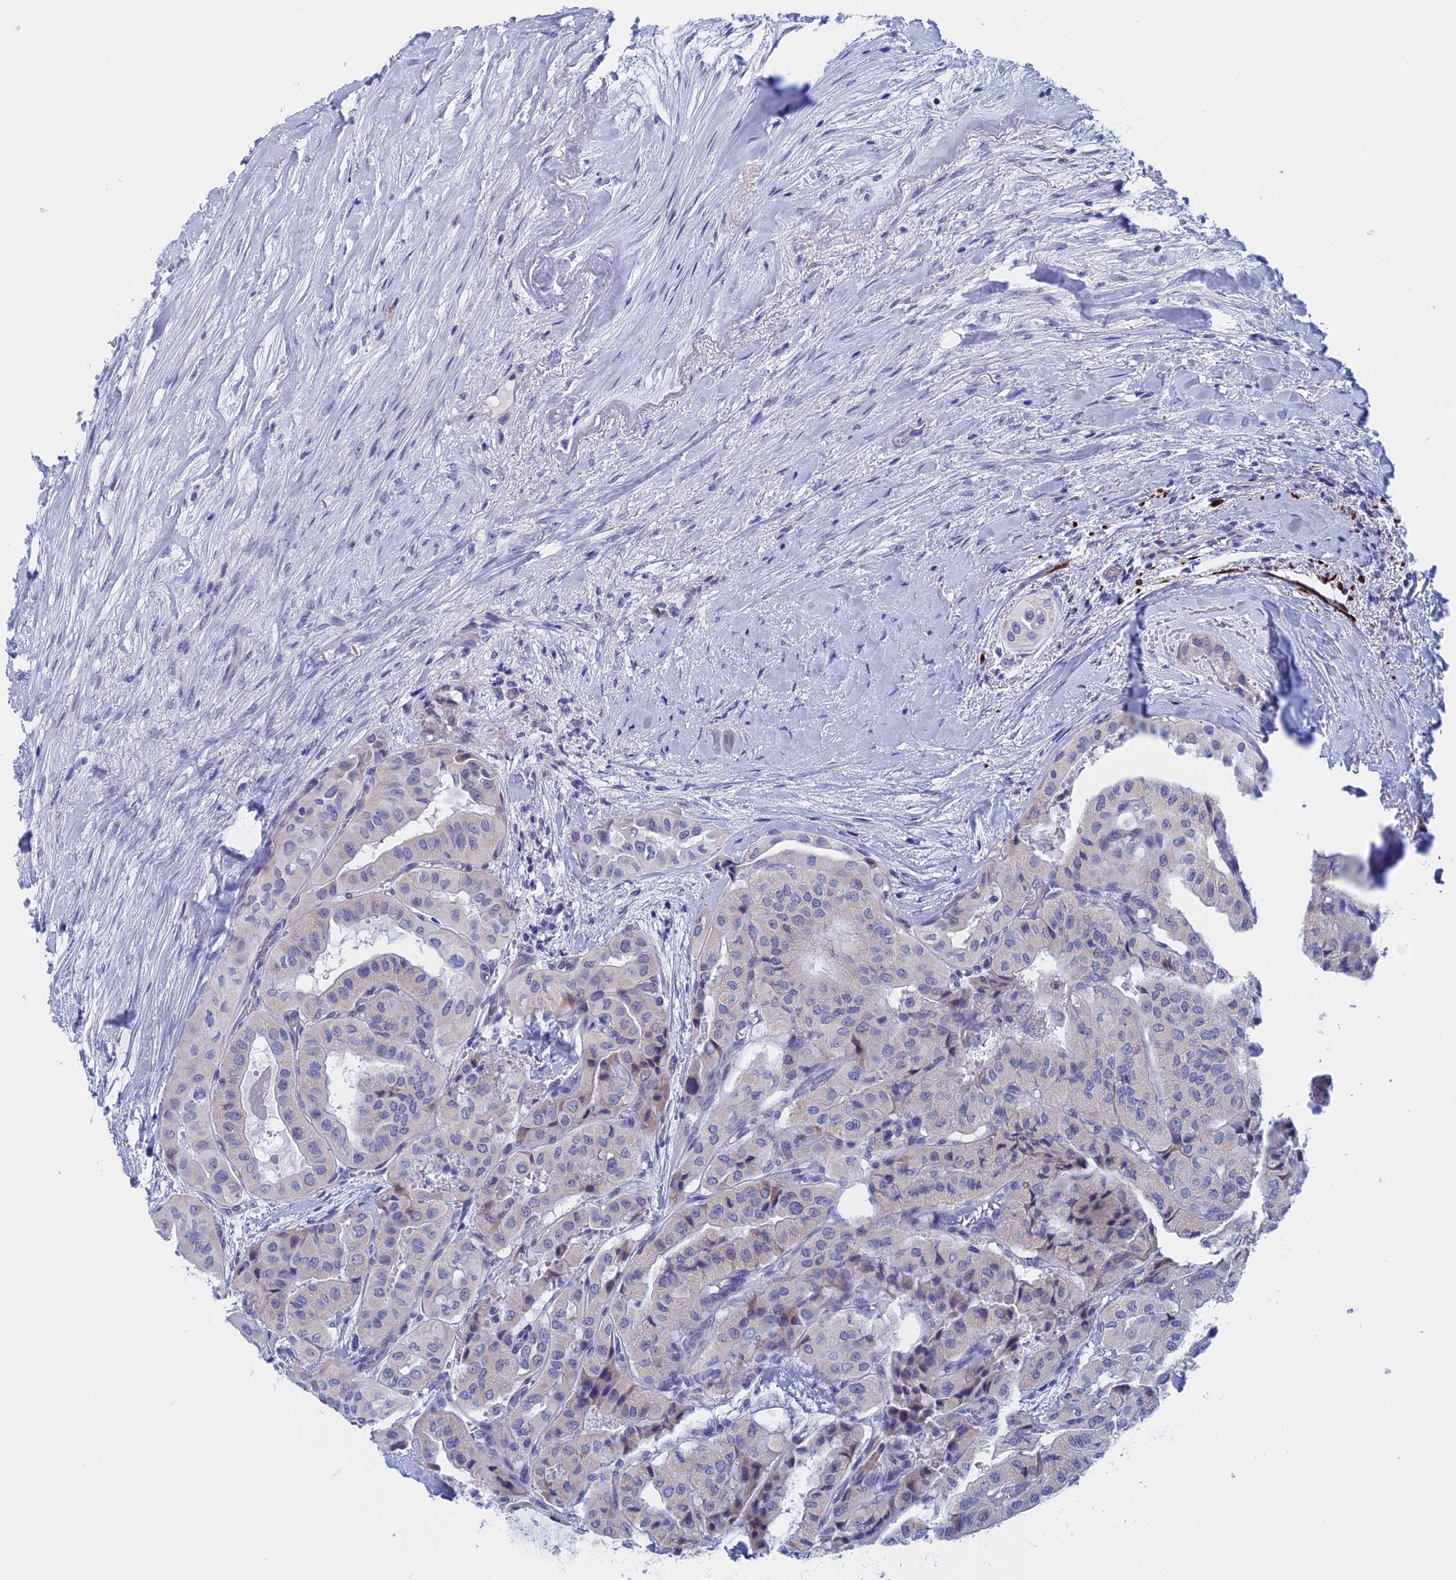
{"staining": {"intensity": "negative", "quantity": "none", "location": "none"}, "tissue": "thyroid cancer", "cell_type": "Tumor cells", "image_type": "cancer", "snomed": [{"axis": "morphology", "description": "Papillary adenocarcinoma, NOS"}, {"axis": "topography", "description": "Thyroid gland"}], "caption": "This is a micrograph of immunohistochemistry staining of thyroid cancer (papillary adenocarcinoma), which shows no expression in tumor cells. (Brightfield microscopy of DAB immunohistochemistry at high magnification).", "gene": "WDR83", "patient": {"sex": "female", "age": 59}}